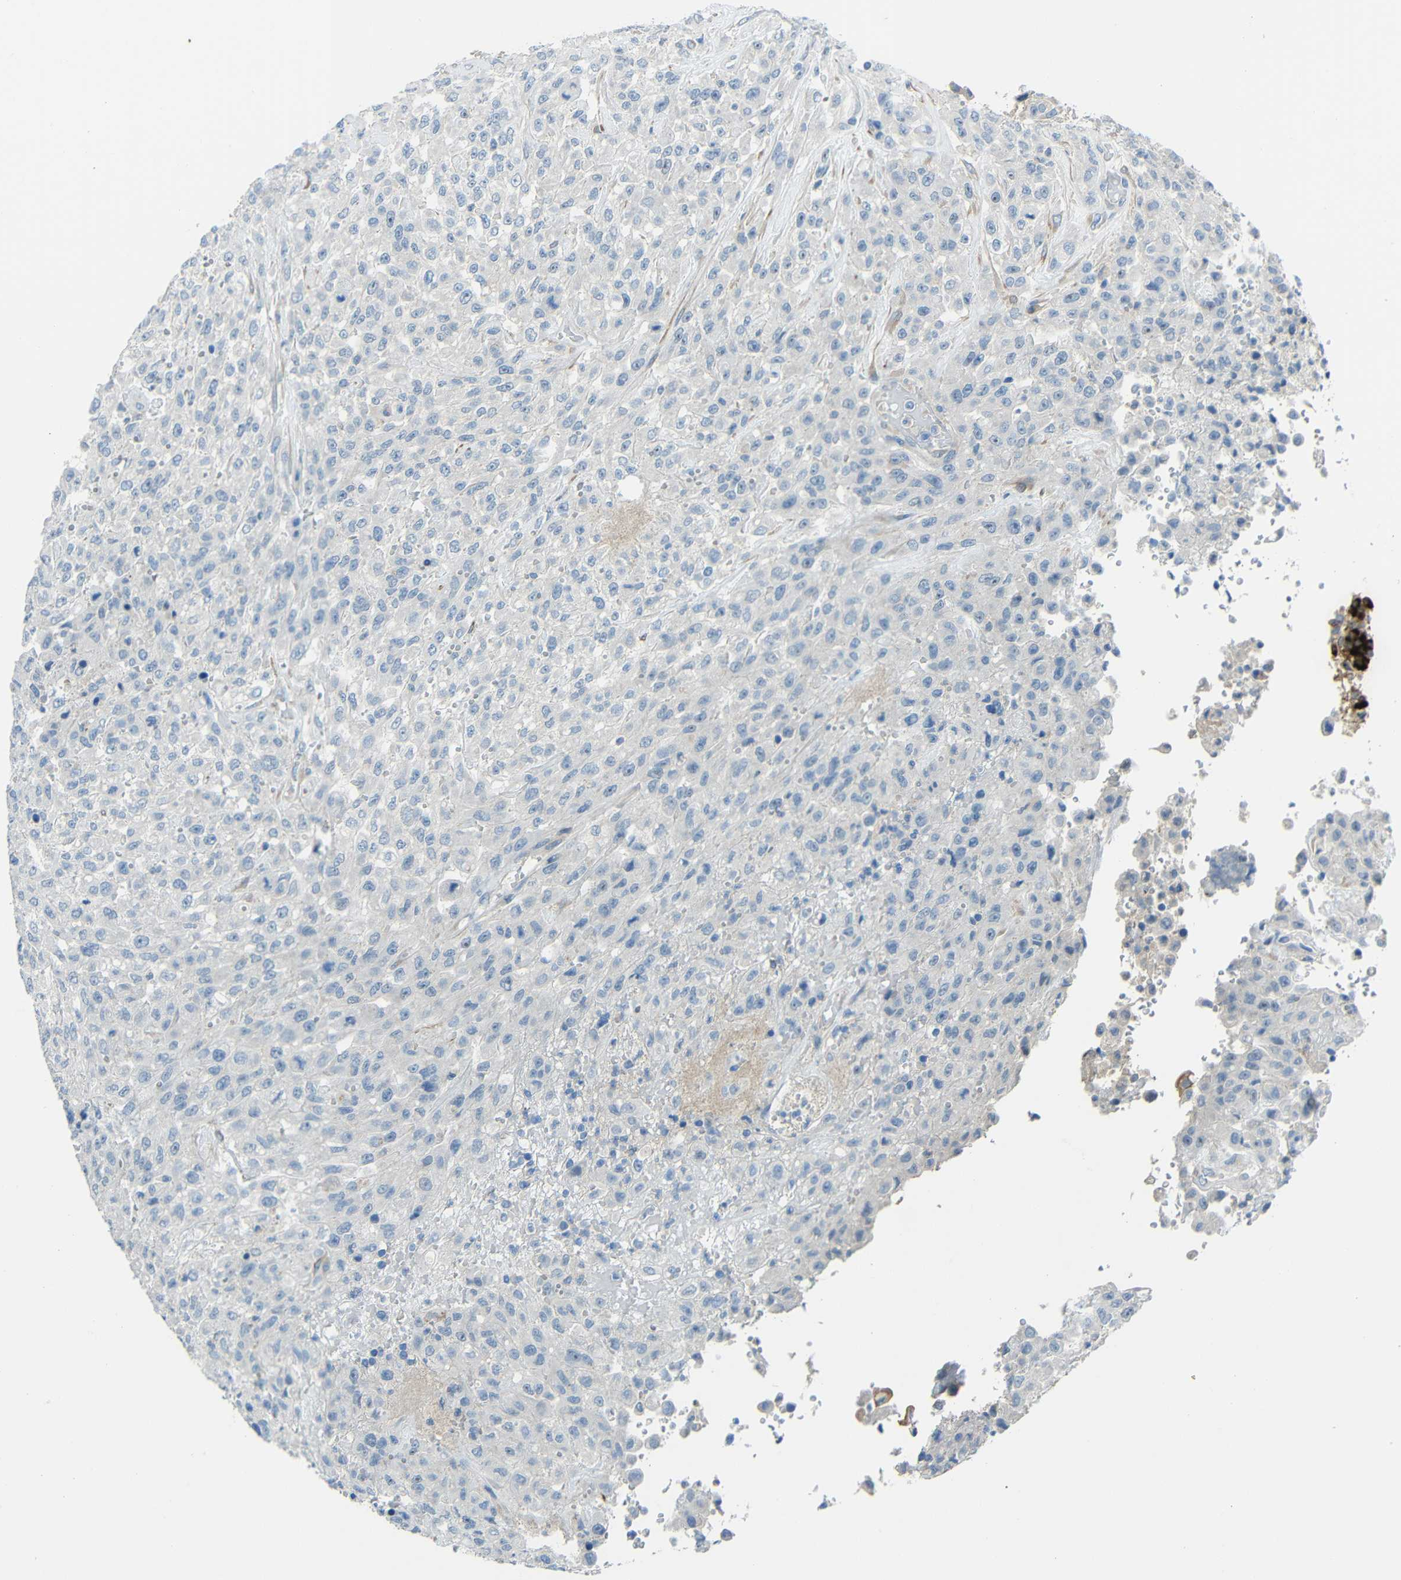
{"staining": {"intensity": "negative", "quantity": "none", "location": "none"}, "tissue": "urothelial cancer", "cell_type": "Tumor cells", "image_type": "cancer", "snomed": [{"axis": "morphology", "description": "Urothelial carcinoma, High grade"}, {"axis": "topography", "description": "Urinary bladder"}], "caption": "Immunohistochemical staining of urothelial cancer reveals no significant expression in tumor cells.", "gene": "DCLK1", "patient": {"sex": "male", "age": 46}}